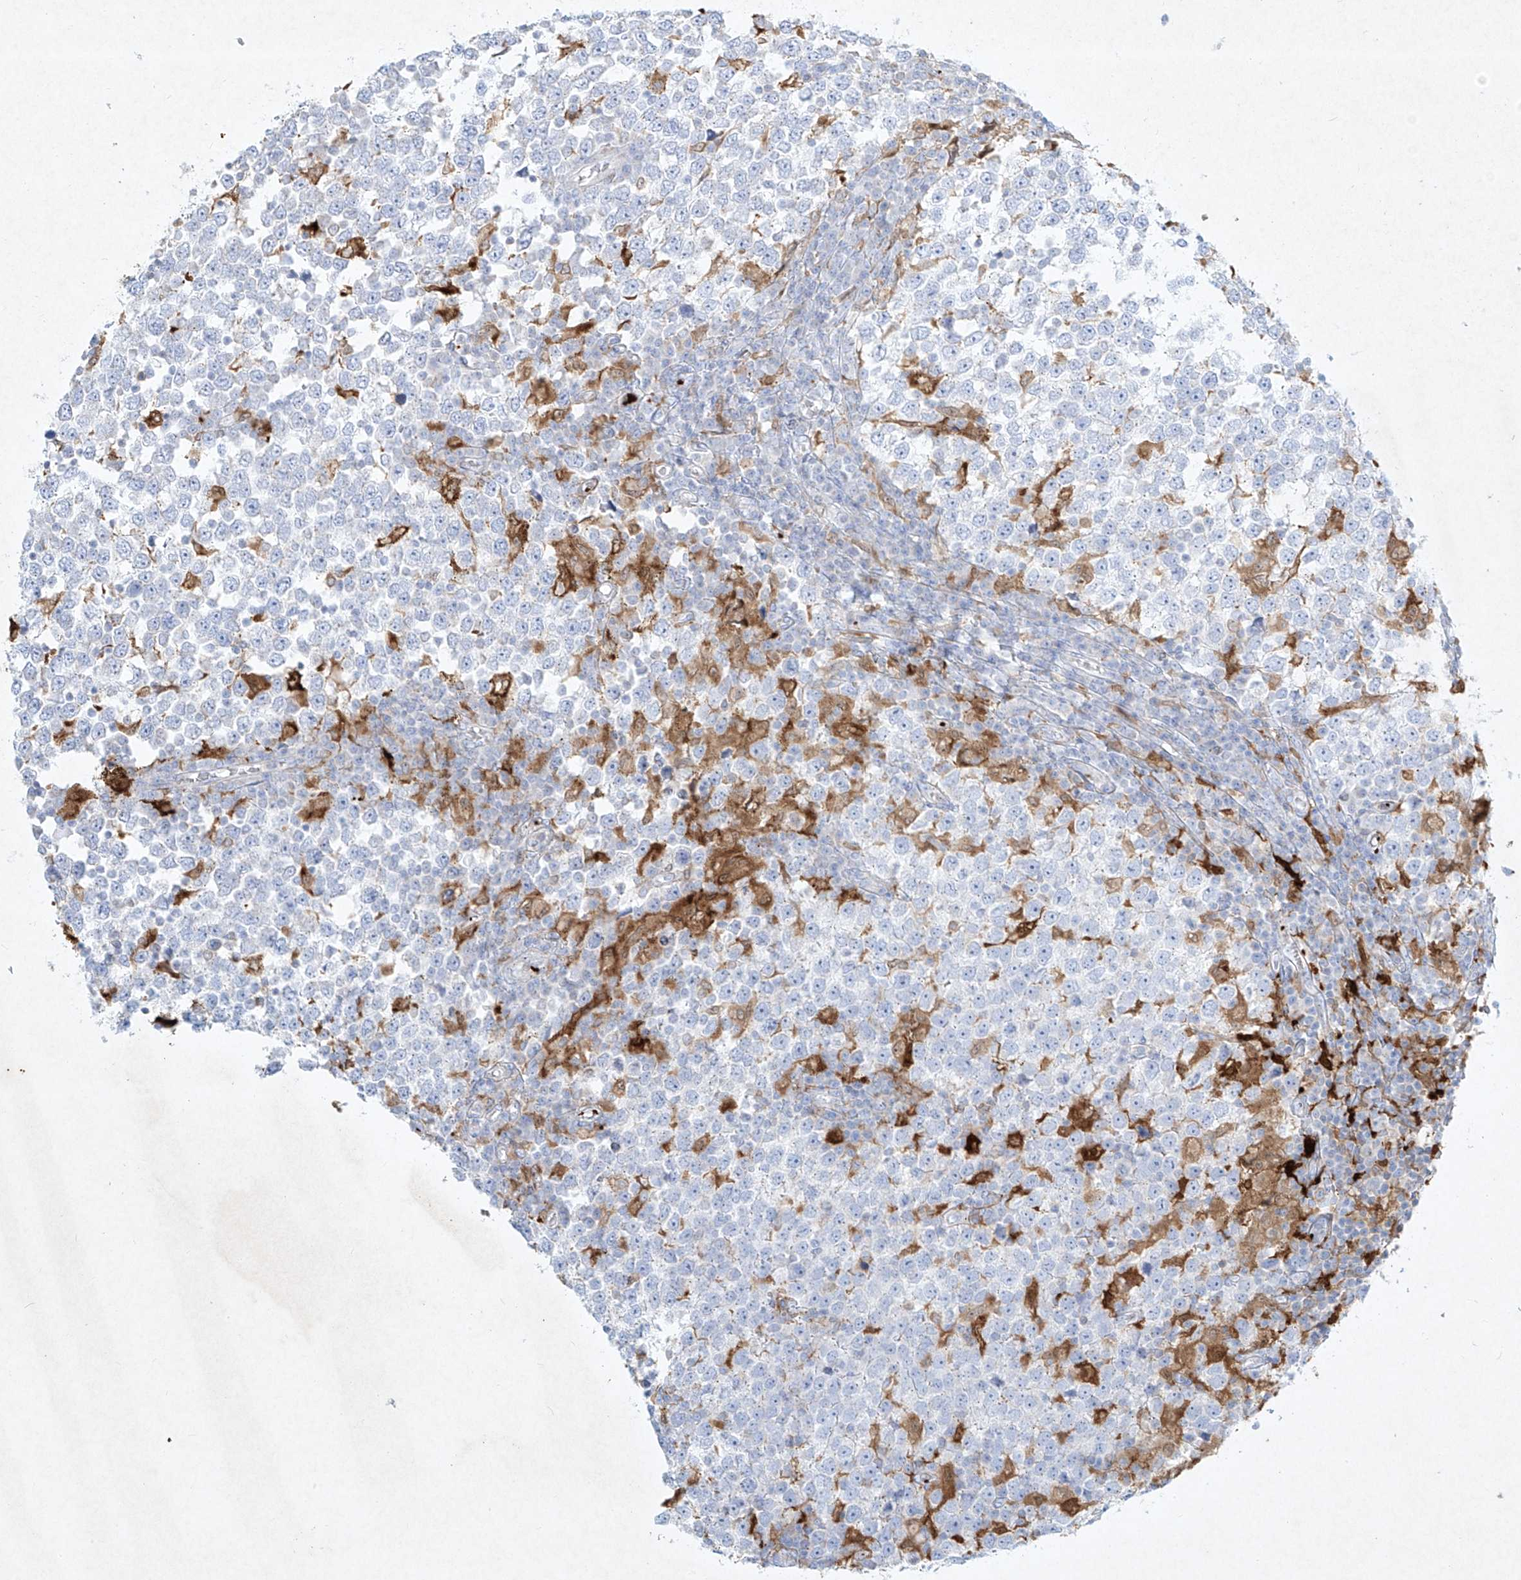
{"staining": {"intensity": "negative", "quantity": "none", "location": "none"}, "tissue": "testis cancer", "cell_type": "Tumor cells", "image_type": "cancer", "snomed": [{"axis": "morphology", "description": "Seminoma, NOS"}, {"axis": "topography", "description": "Testis"}], "caption": "High power microscopy histopathology image of an IHC micrograph of testis cancer, revealing no significant positivity in tumor cells. (DAB immunohistochemistry (IHC), high magnification).", "gene": "PLEK", "patient": {"sex": "male", "age": 65}}